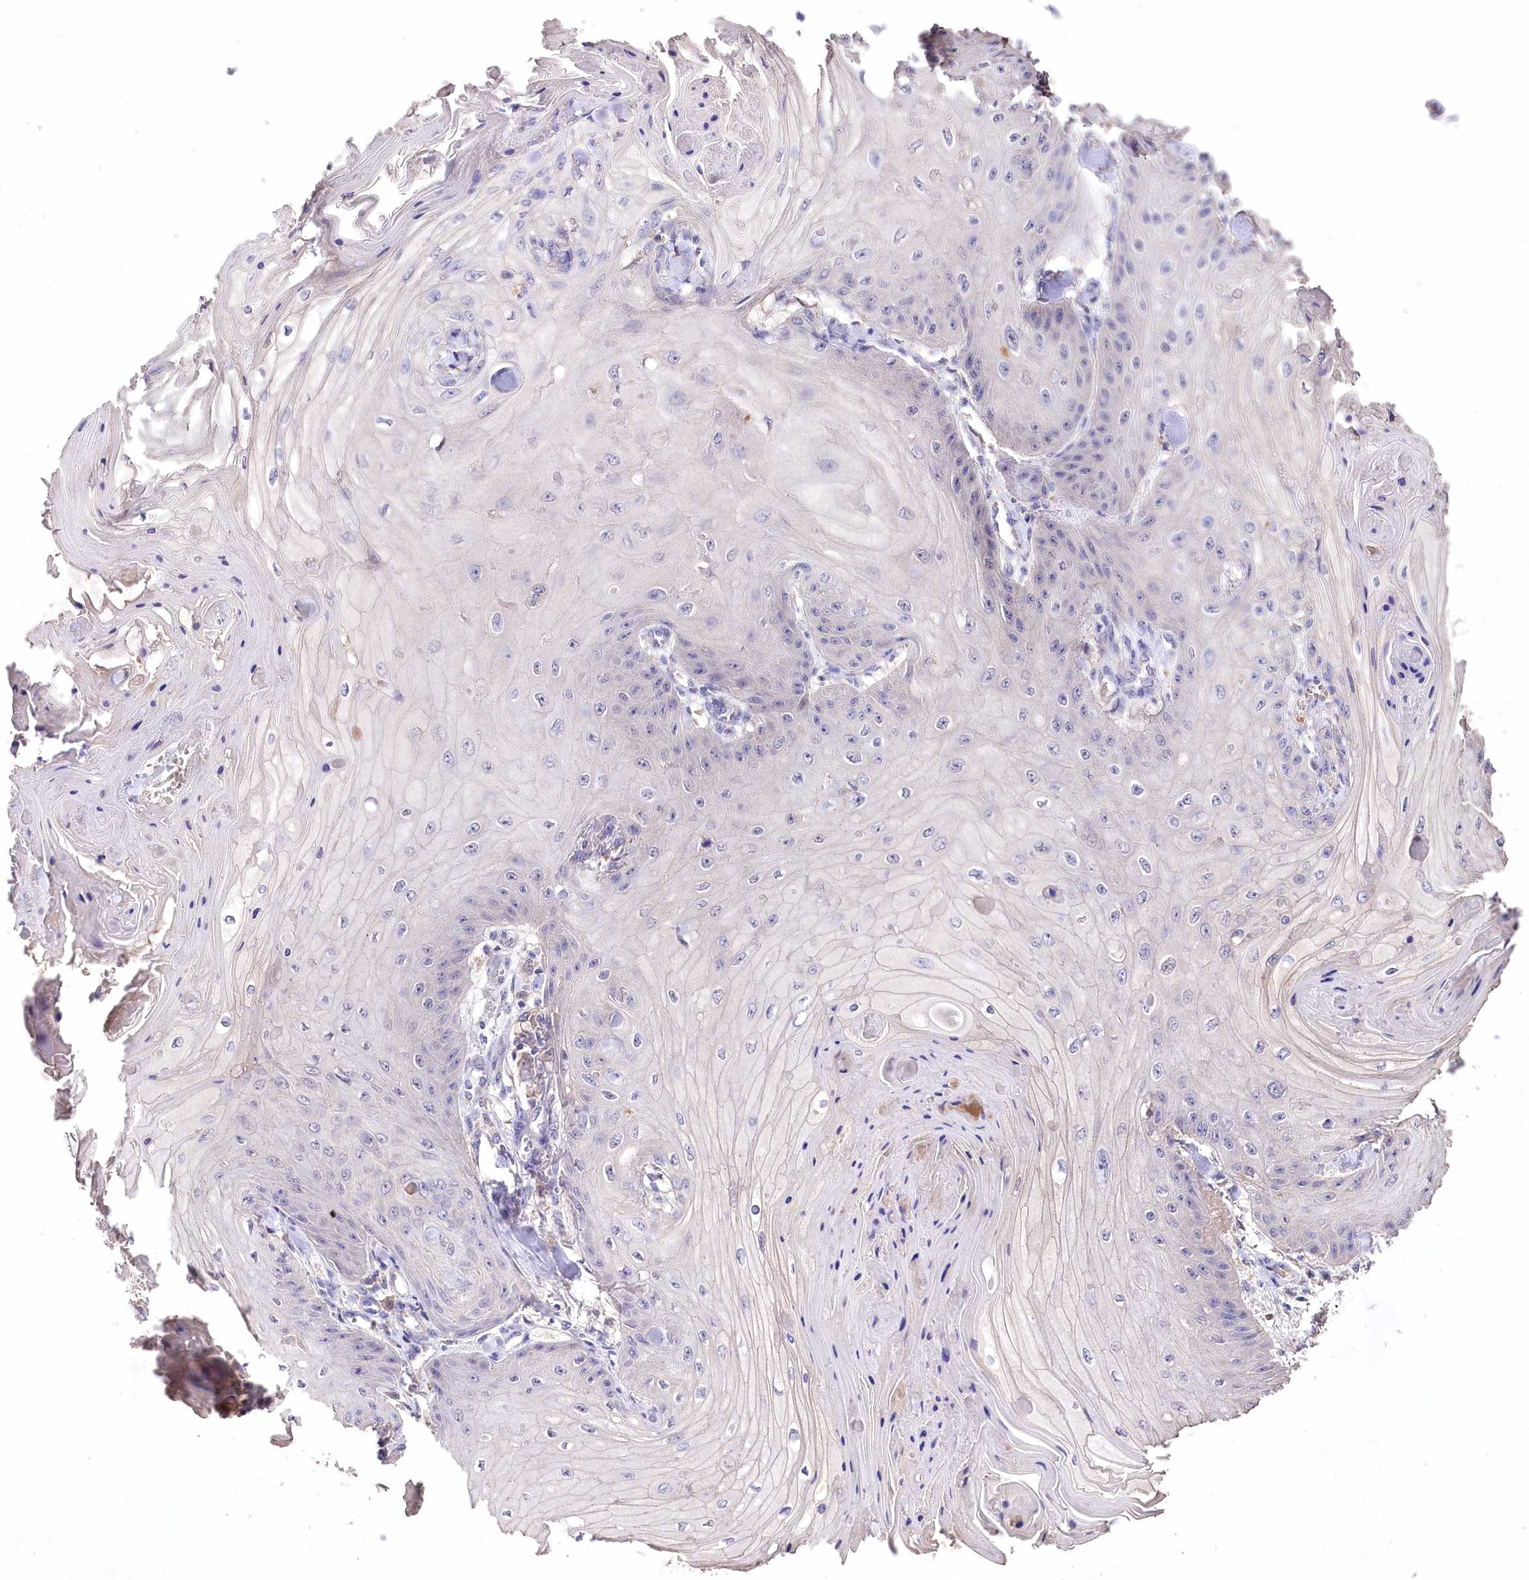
{"staining": {"intensity": "negative", "quantity": "none", "location": "none"}, "tissue": "skin cancer", "cell_type": "Tumor cells", "image_type": "cancer", "snomed": [{"axis": "morphology", "description": "Squamous cell carcinoma, NOS"}, {"axis": "topography", "description": "Skin"}], "caption": "Tumor cells are negative for protein expression in human skin cancer.", "gene": "PCYOX1L", "patient": {"sex": "male", "age": 74}}